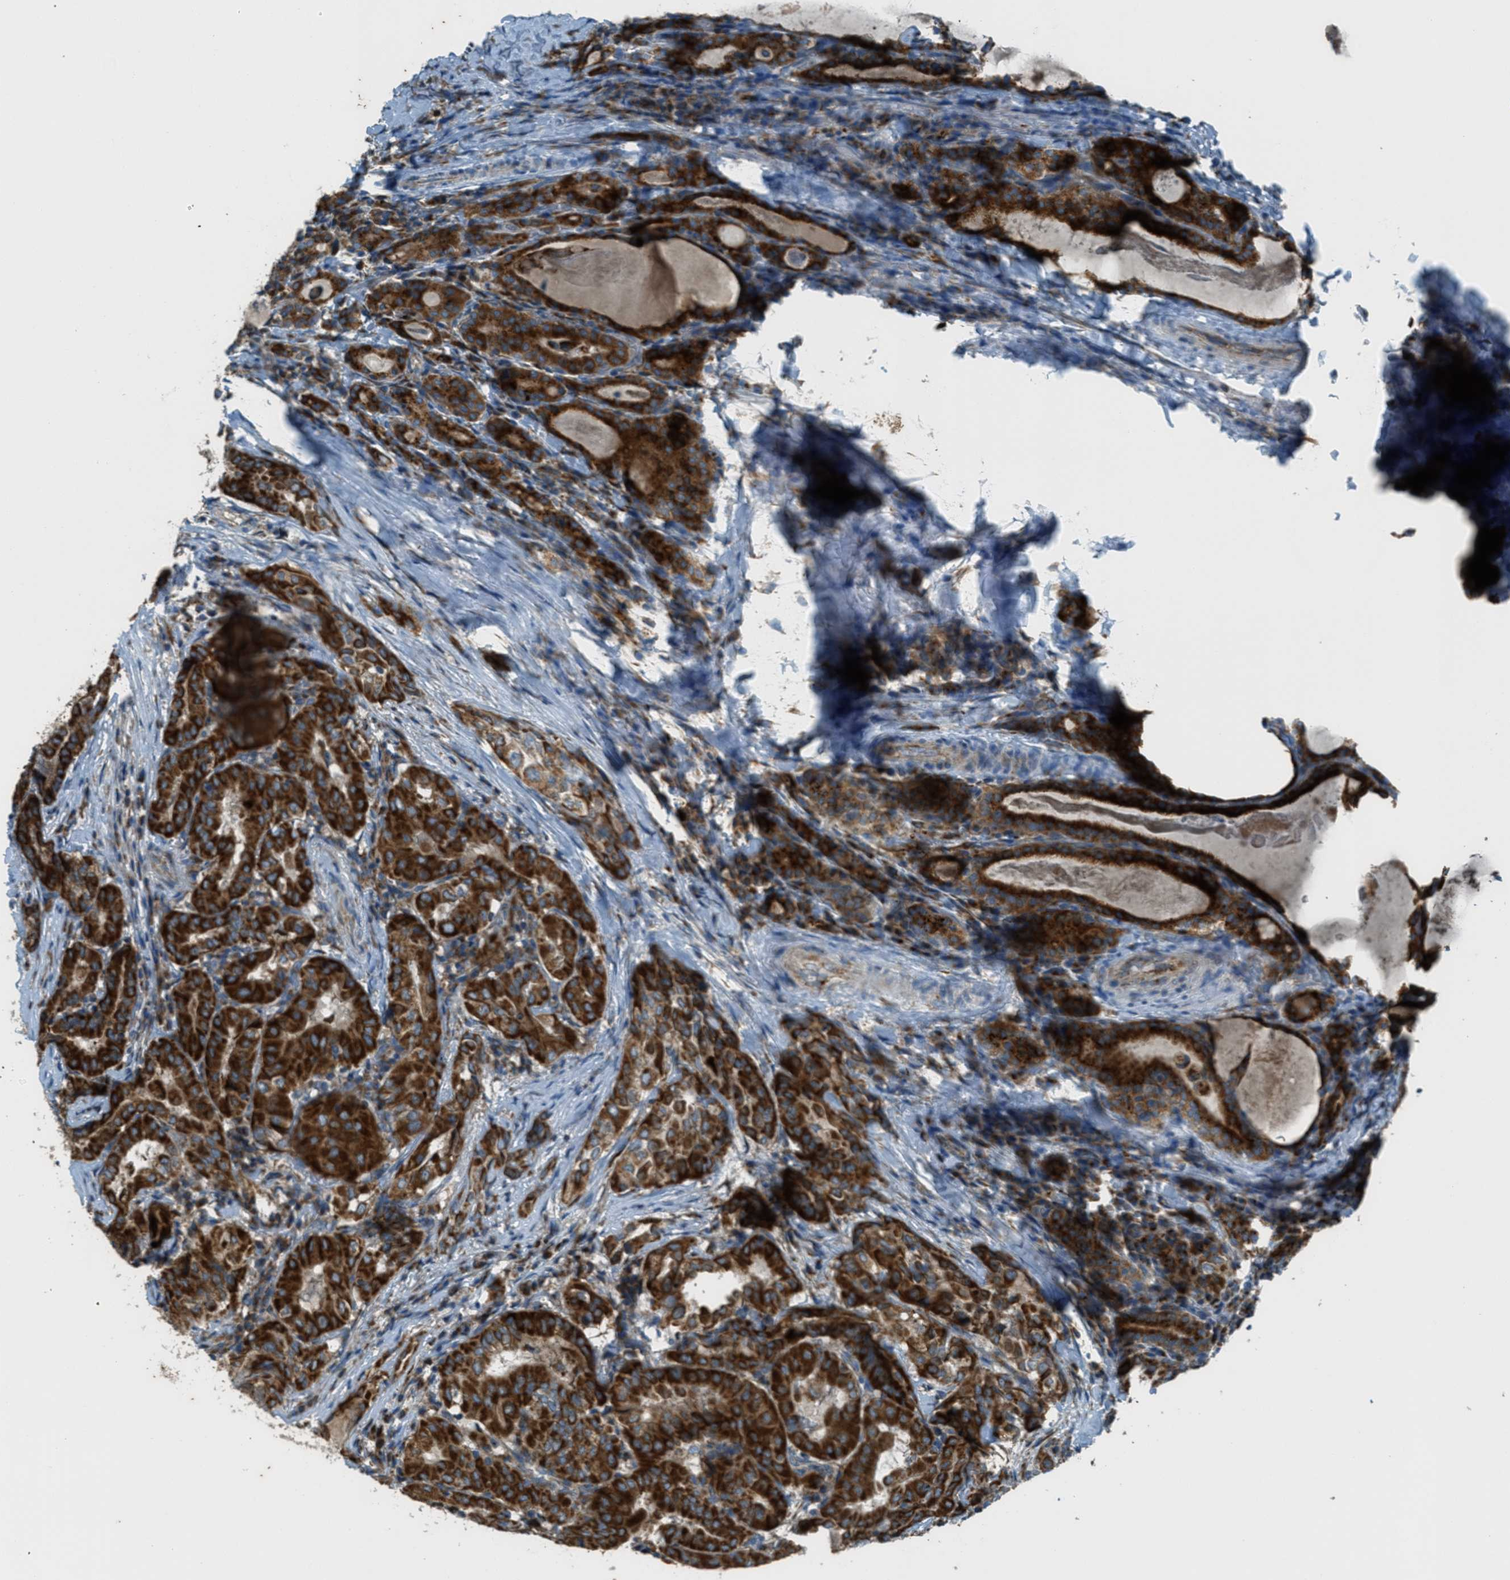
{"staining": {"intensity": "strong", "quantity": ">75%", "location": "cytoplasmic/membranous"}, "tissue": "thyroid cancer", "cell_type": "Tumor cells", "image_type": "cancer", "snomed": [{"axis": "morphology", "description": "Papillary adenocarcinoma, NOS"}, {"axis": "topography", "description": "Thyroid gland"}], "caption": "Strong cytoplasmic/membranous protein positivity is seen in about >75% of tumor cells in papillary adenocarcinoma (thyroid).", "gene": "BCKDK", "patient": {"sex": "female", "age": 42}}